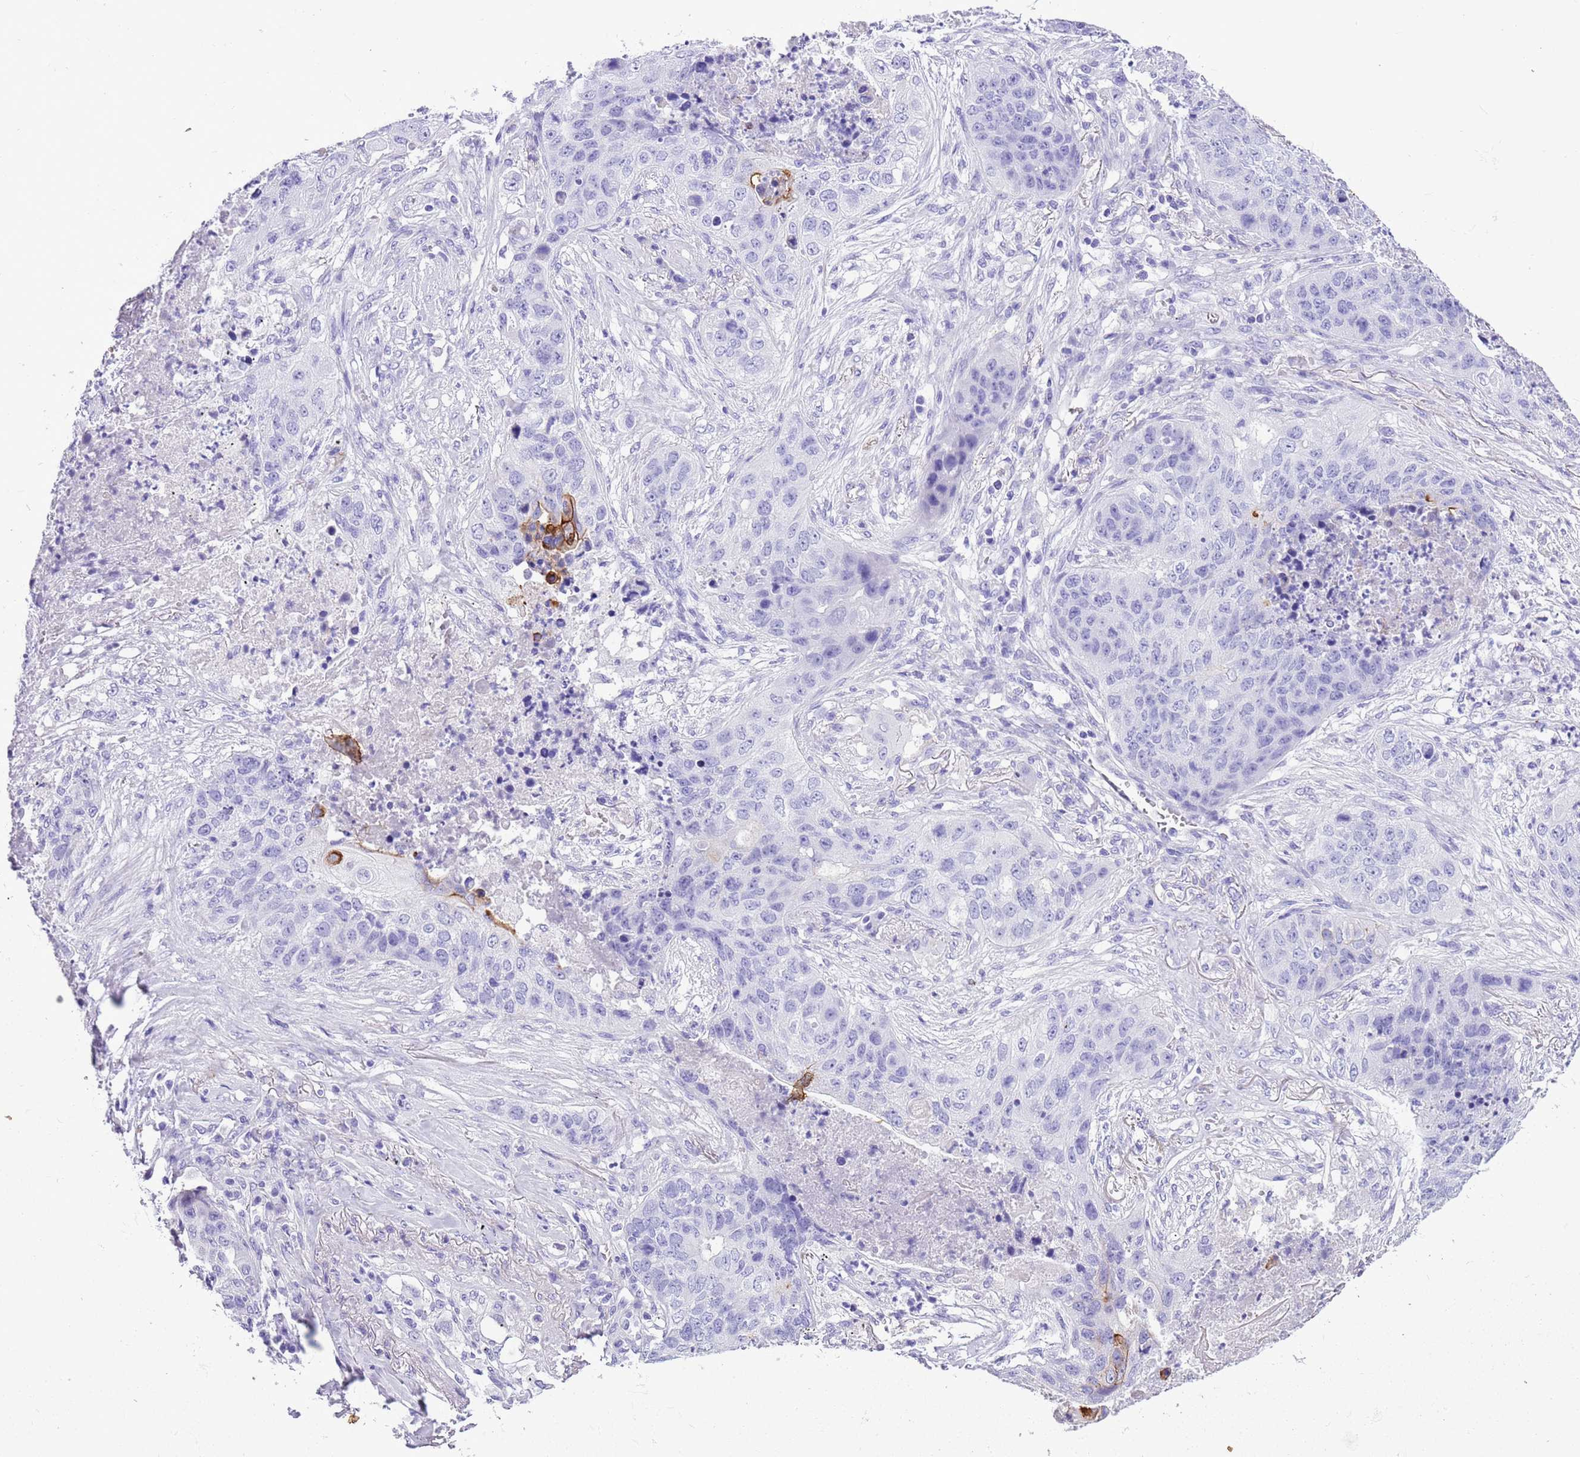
{"staining": {"intensity": "moderate", "quantity": "<25%", "location": "cytoplasmic/membranous"}, "tissue": "lung cancer", "cell_type": "Tumor cells", "image_type": "cancer", "snomed": [{"axis": "morphology", "description": "Squamous cell carcinoma, NOS"}, {"axis": "topography", "description": "Lung"}], "caption": "Lung cancer (squamous cell carcinoma) was stained to show a protein in brown. There is low levels of moderate cytoplasmic/membranous positivity in approximately <25% of tumor cells.", "gene": "TBC1D10B", "patient": {"sex": "female", "age": 63}}